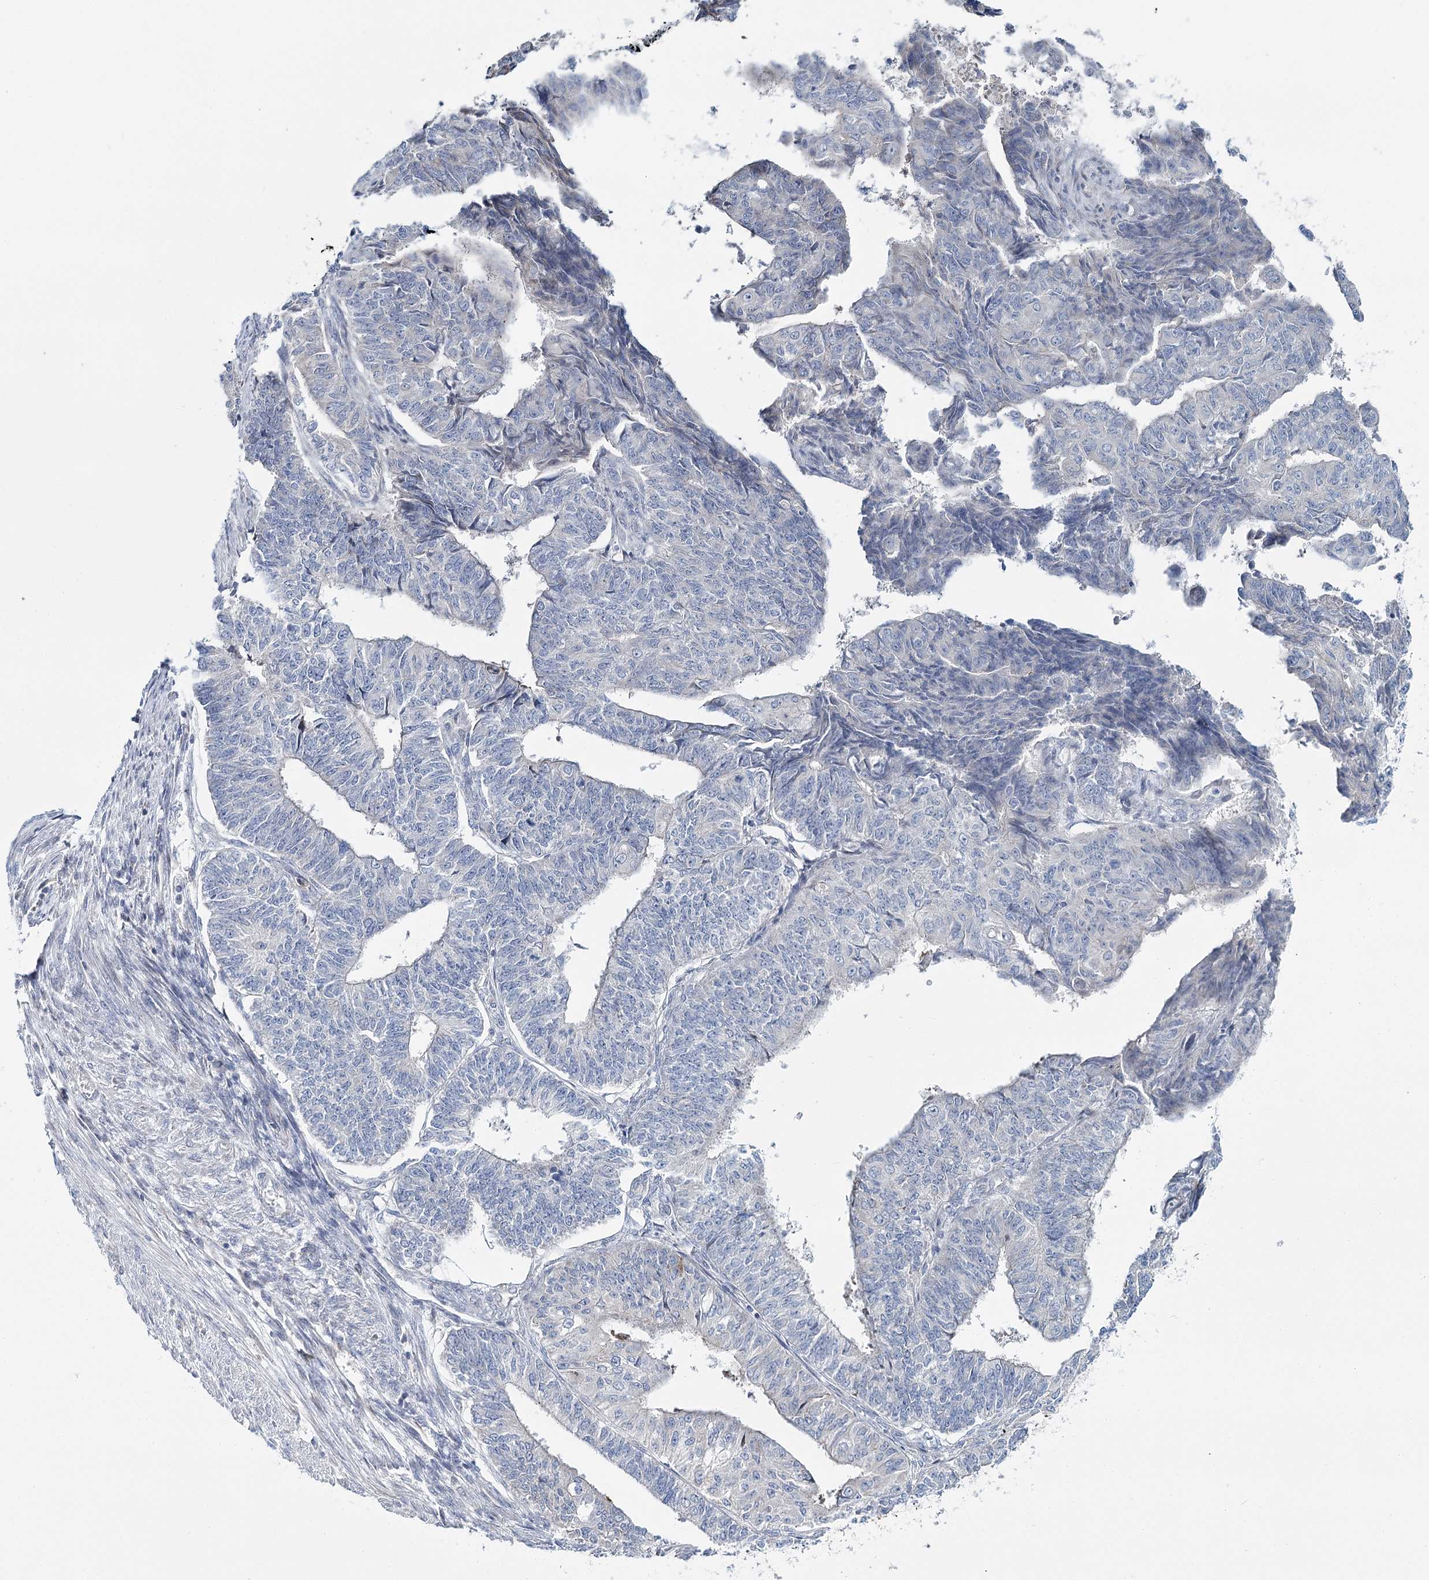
{"staining": {"intensity": "negative", "quantity": "none", "location": "none"}, "tissue": "endometrial cancer", "cell_type": "Tumor cells", "image_type": "cancer", "snomed": [{"axis": "morphology", "description": "Adenocarcinoma, NOS"}, {"axis": "topography", "description": "Endometrium"}], "caption": "The photomicrograph exhibits no staining of tumor cells in endometrial cancer.", "gene": "CPLANE1", "patient": {"sex": "female", "age": 32}}